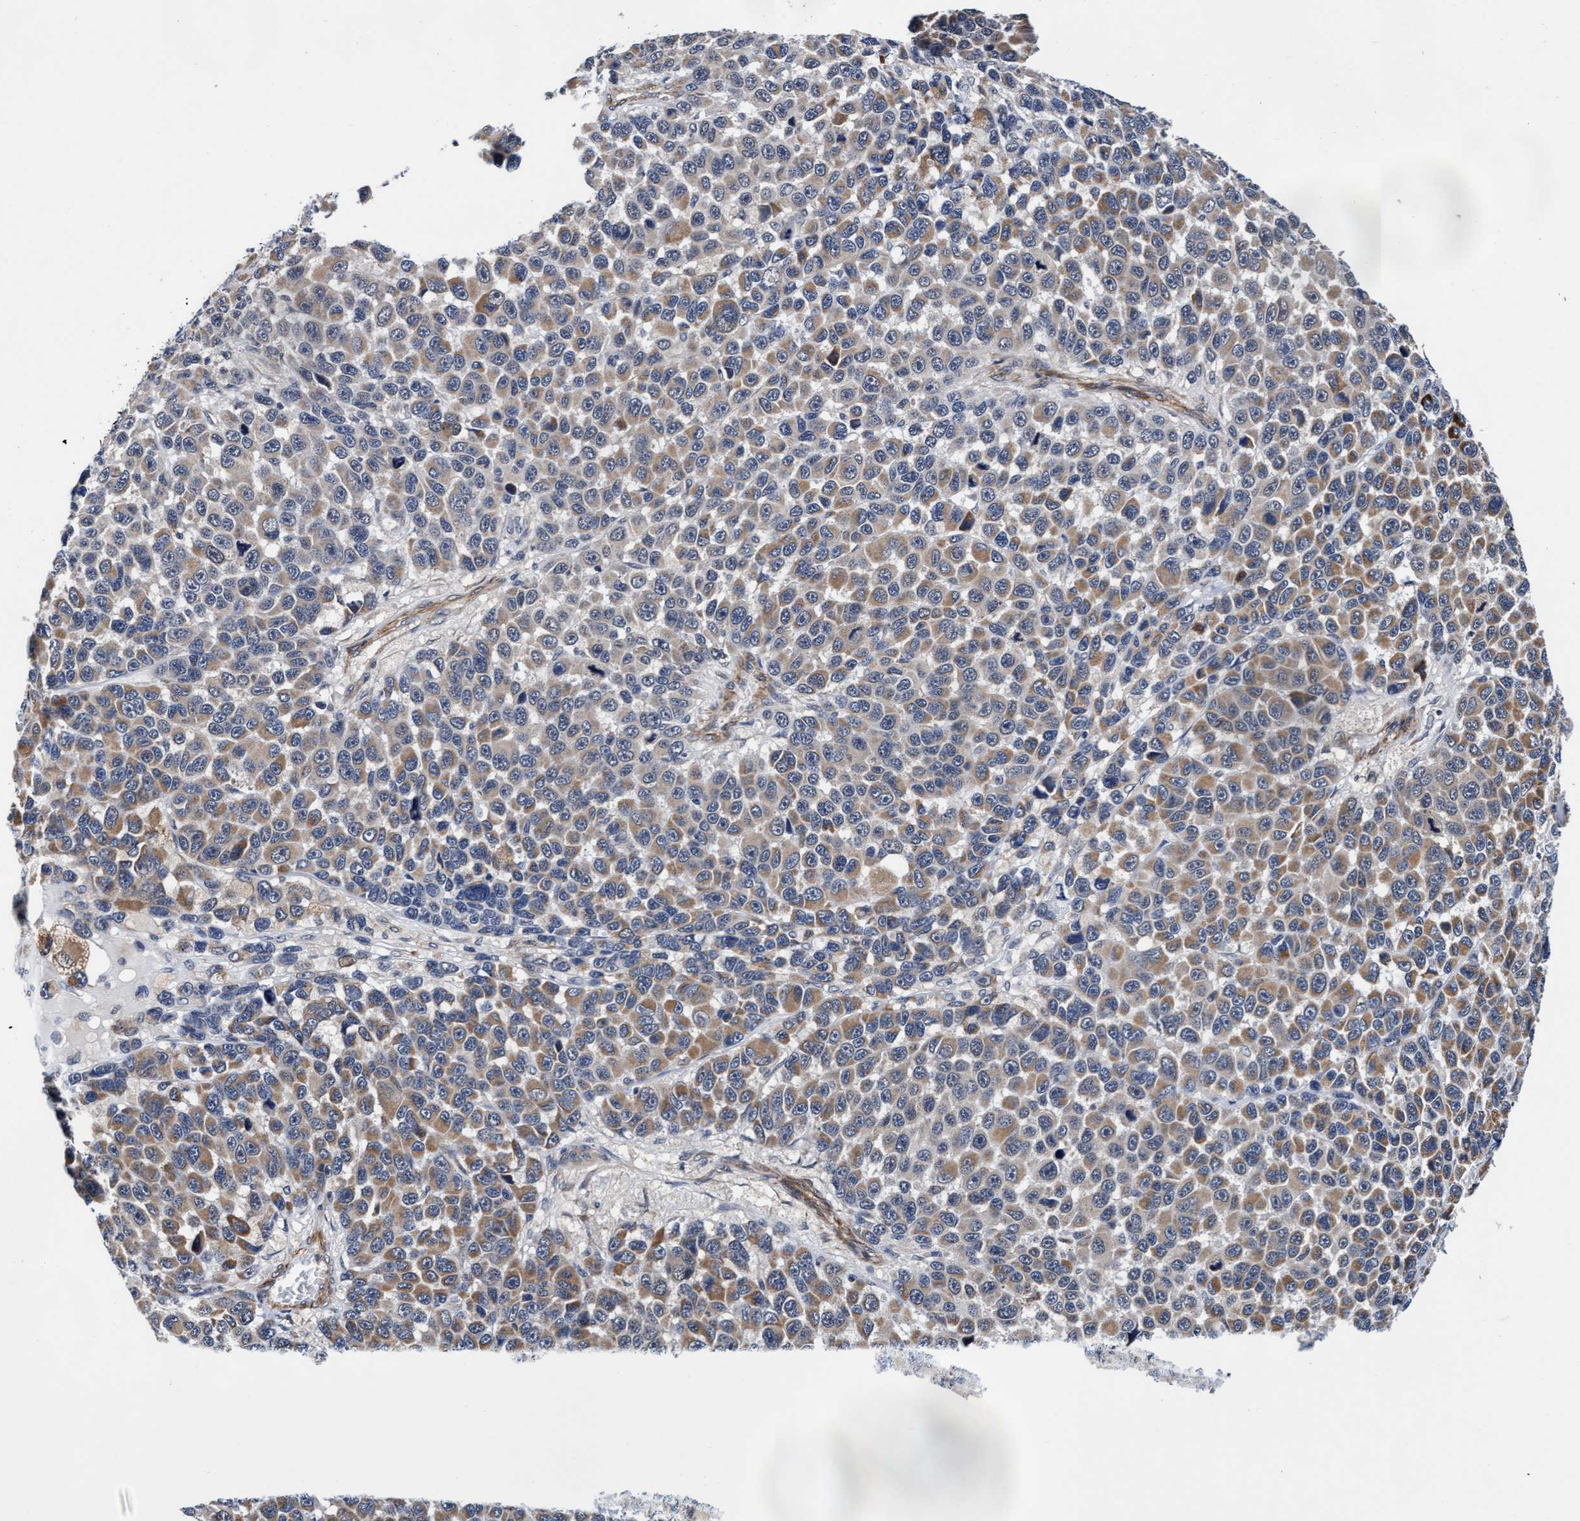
{"staining": {"intensity": "moderate", "quantity": ">75%", "location": "cytoplasmic/membranous"}, "tissue": "melanoma", "cell_type": "Tumor cells", "image_type": "cancer", "snomed": [{"axis": "morphology", "description": "Malignant melanoma, NOS"}, {"axis": "topography", "description": "Skin"}], "caption": "DAB (3,3'-diaminobenzidine) immunohistochemical staining of human malignant melanoma exhibits moderate cytoplasmic/membranous protein staining in about >75% of tumor cells.", "gene": "EFCAB13", "patient": {"sex": "male", "age": 53}}